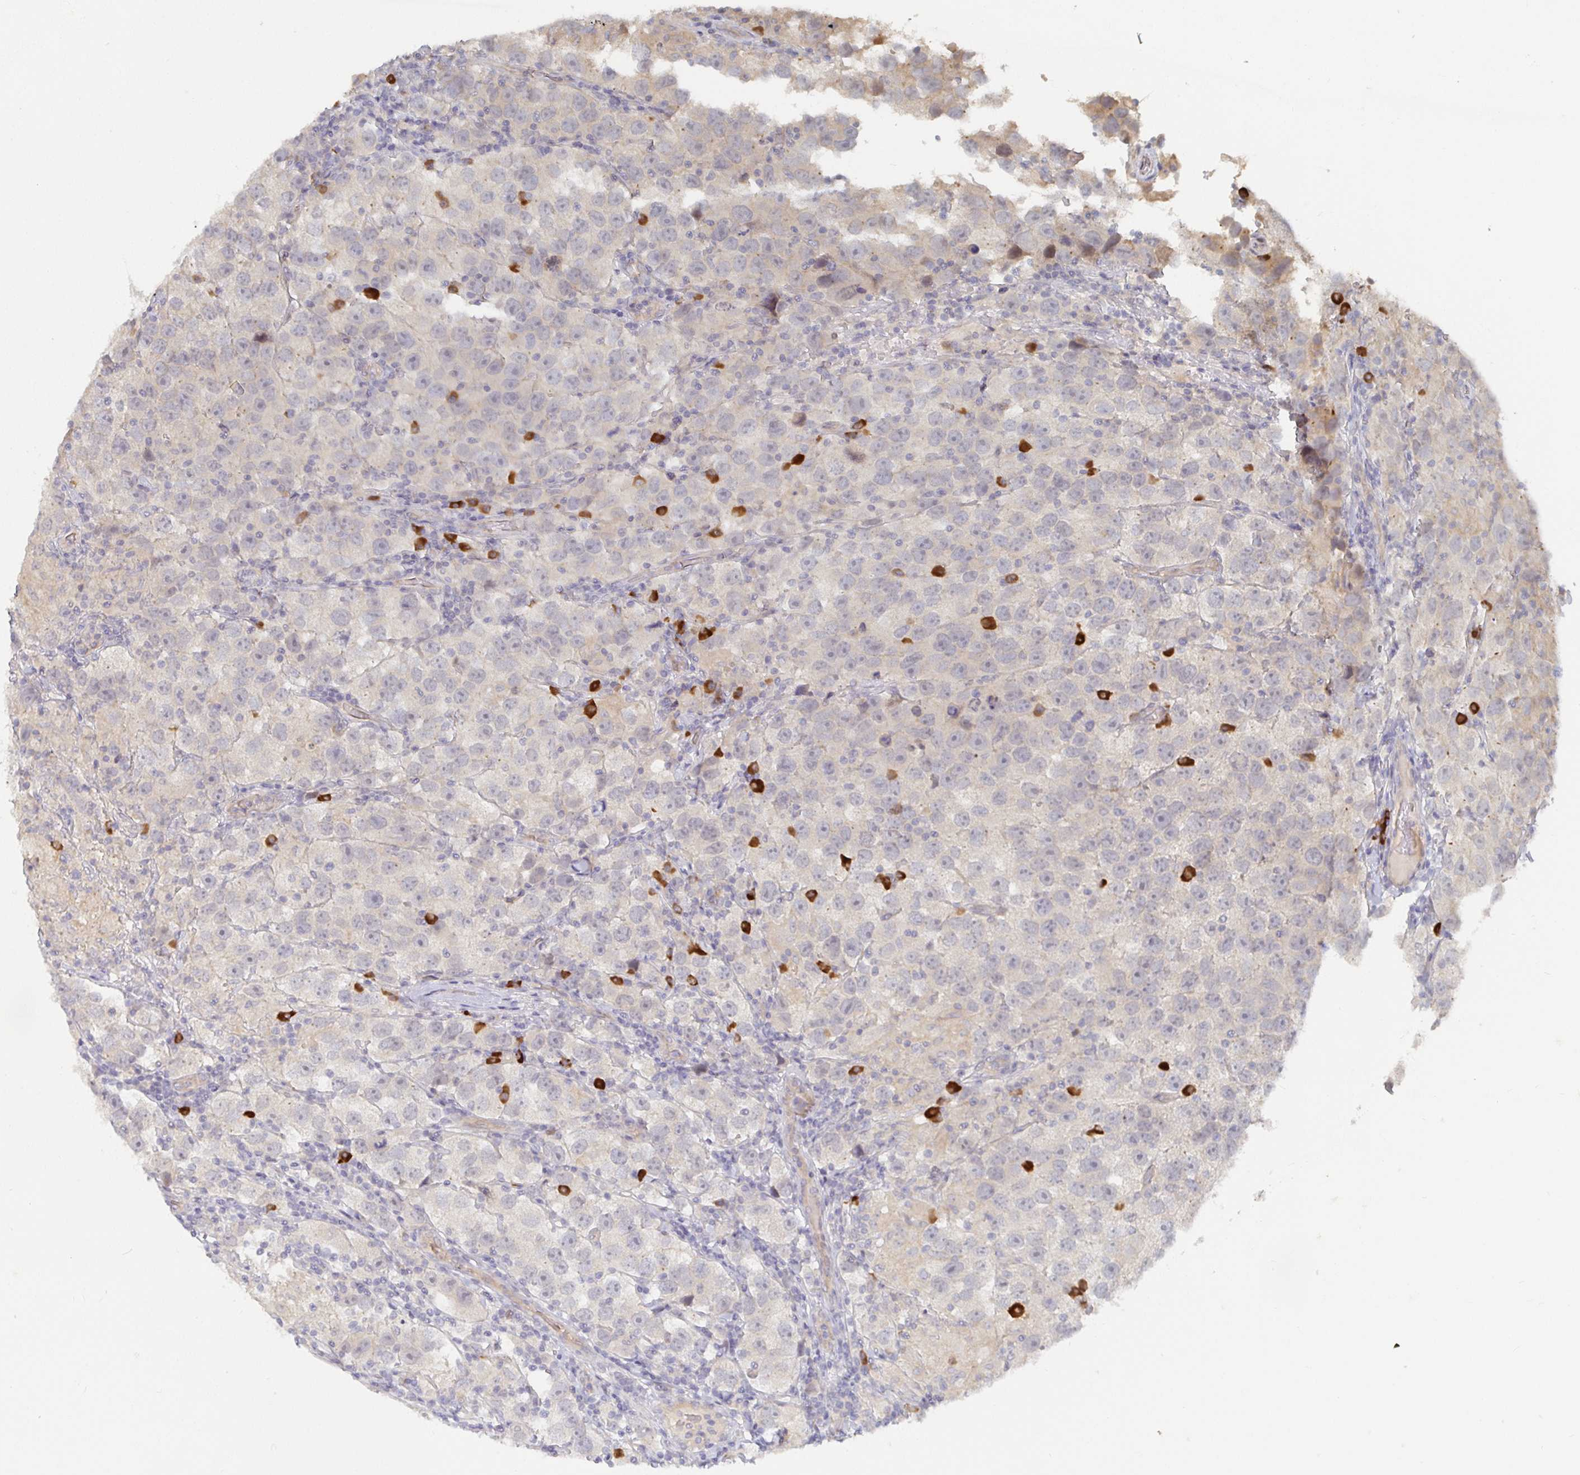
{"staining": {"intensity": "negative", "quantity": "none", "location": "none"}, "tissue": "testis cancer", "cell_type": "Tumor cells", "image_type": "cancer", "snomed": [{"axis": "morphology", "description": "Seminoma, NOS"}, {"axis": "topography", "description": "Testis"}], "caption": "DAB (3,3'-diaminobenzidine) immunohistochemical staining of testis seminoma displays no significant staining in tumor cells.", "gene": "MEIS1", "patient": {"sex": "male", "age": 26}}